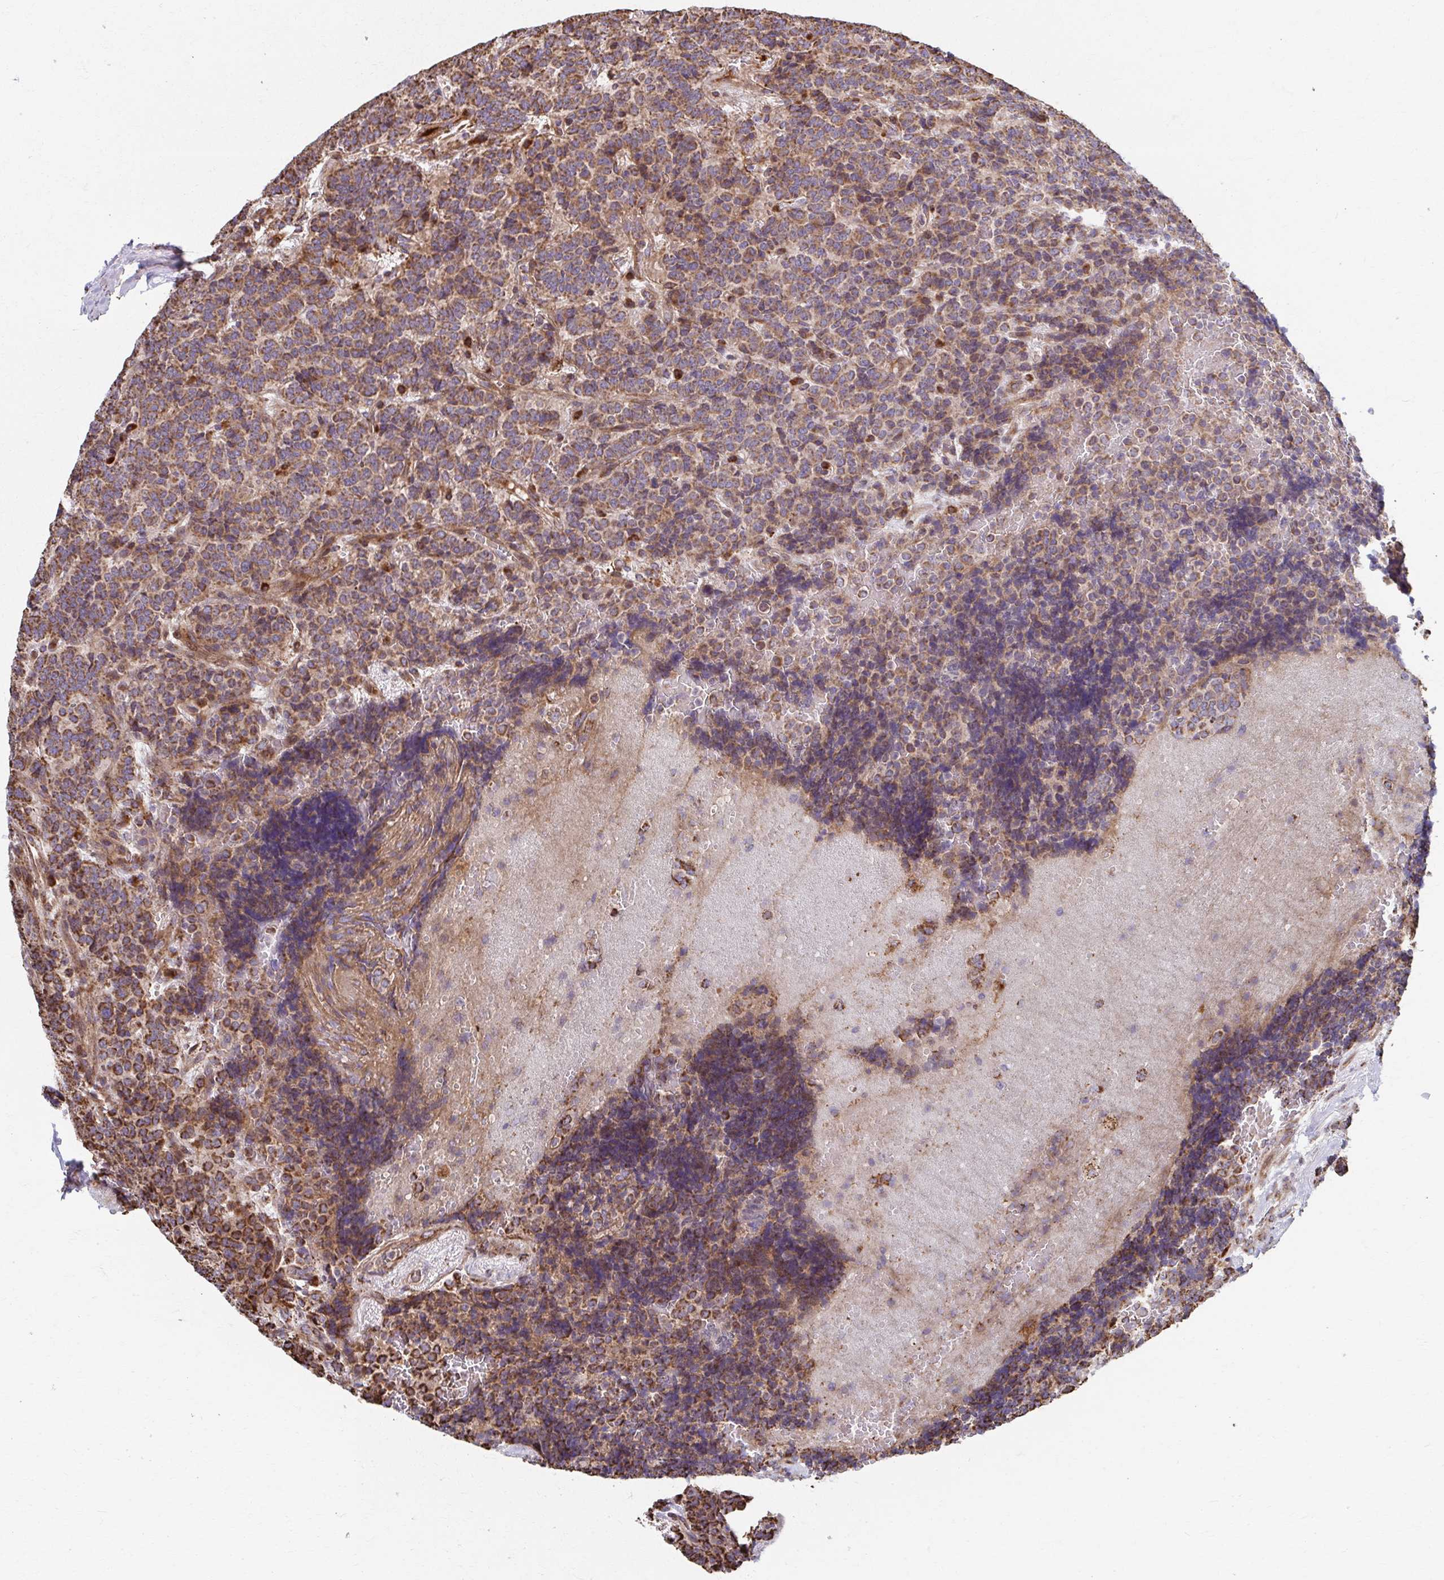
{"staining": {"intensity": "moderate", "quantity": ">75%", "location": "cytoplasmic/membranous"}, "tissue": "carcinoid", "cell_type": "Tumor cells", "image_type": "cancer", "snomed": [{"axis": "morphology", "description": "Carcinoid, malignant, NOS"}, {"axis": "topography", "description": "Pancreas"}], "caption": "An image showing moderate cytoplasmic/membranous expression in approximately >75% of tumor cells in malignant carcinoid, as visualized by brown immunohistochemical staining.", "gene": "SAT1", "patient": {"sex": "male", "age": 36}}